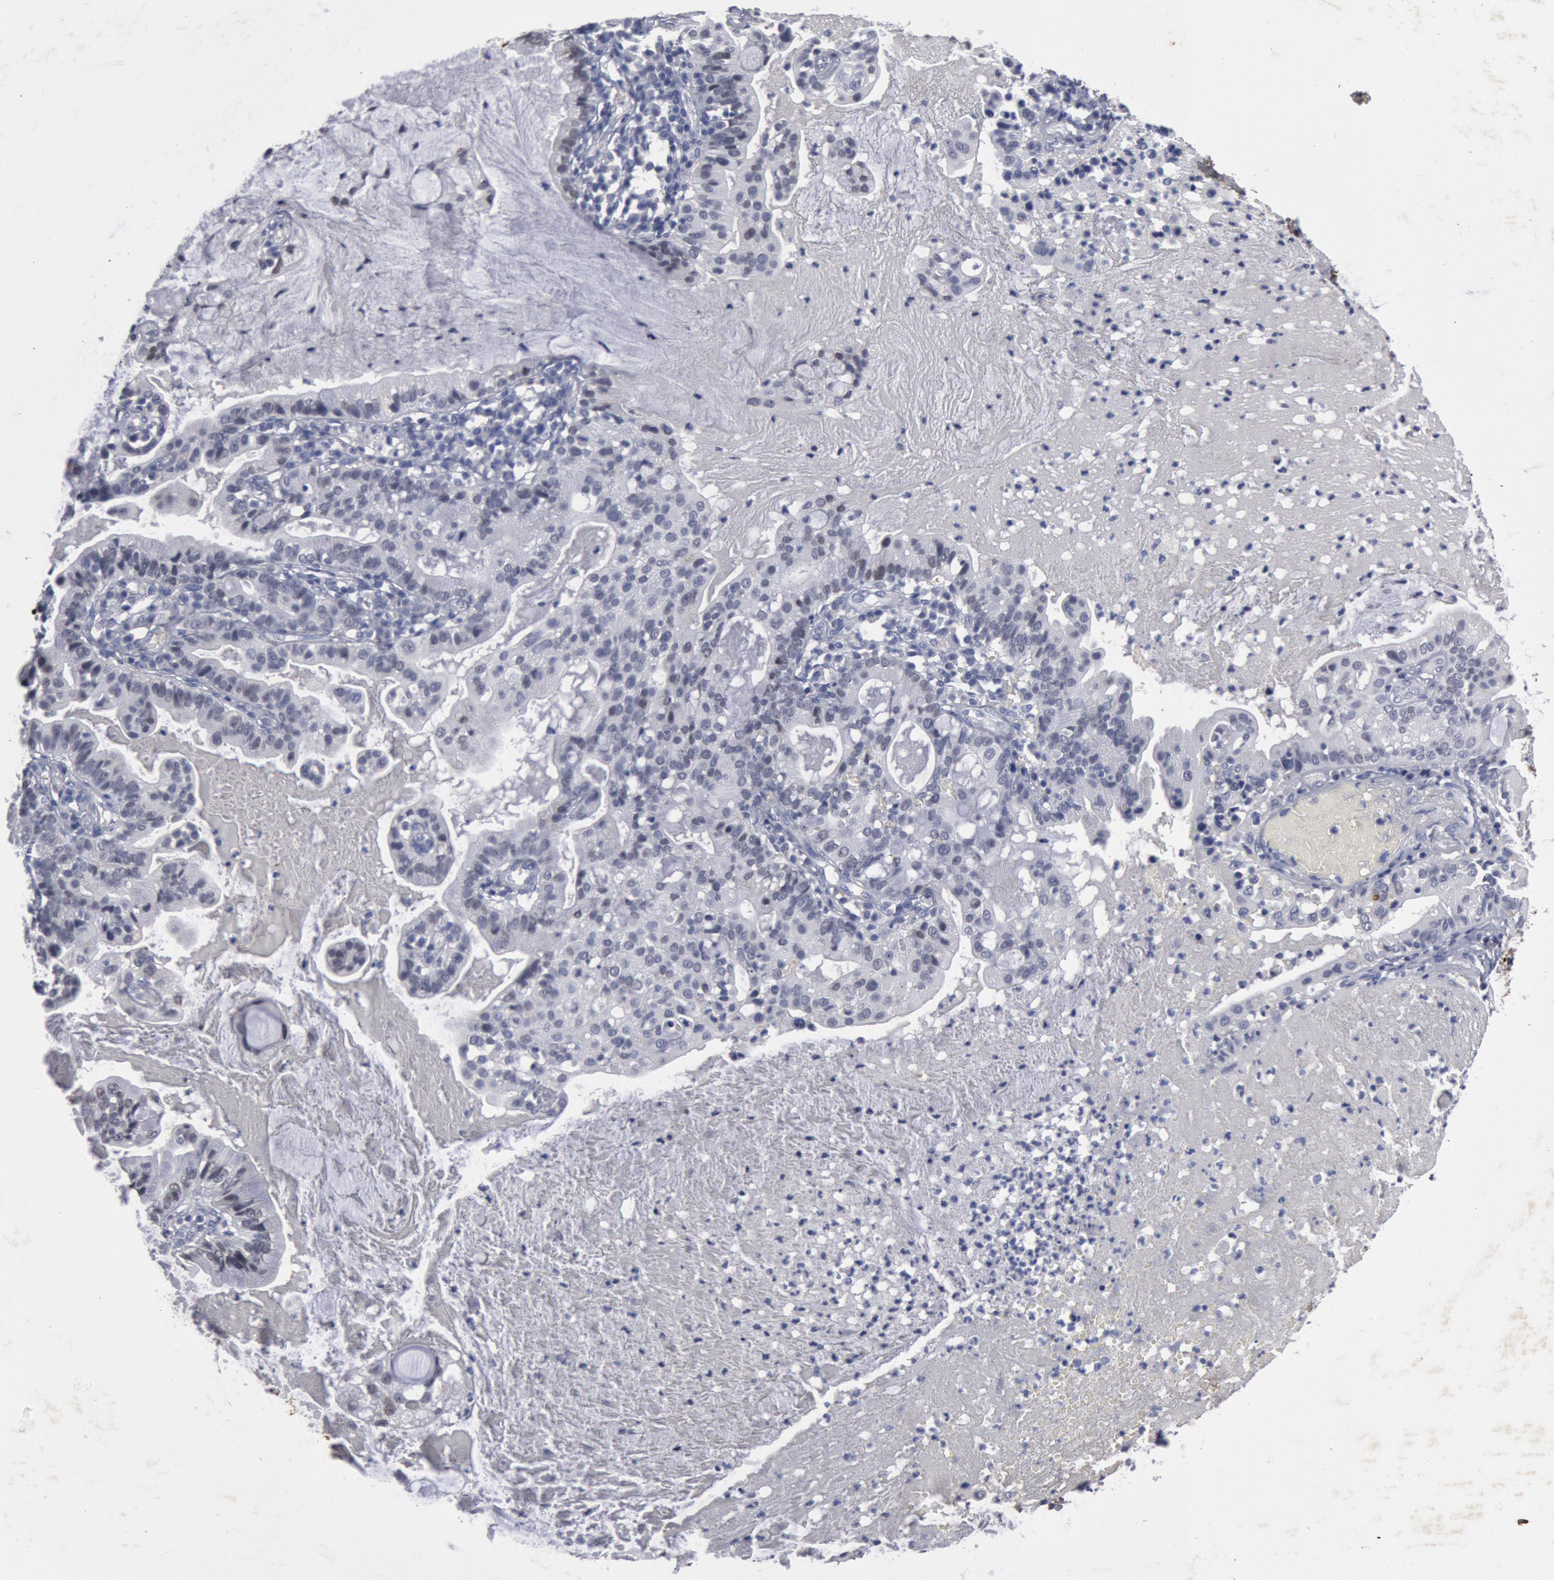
{"staining": {"intensity": "negative", "quantity": "none", "location": "none"}, "tissue": "cervical cancer", "cell_type": "Tumor cells", "image_type": "cancer", "snomed": [{"axis": "morphology", "description": "Adenocarcinoma, NOS"}, {"axis": "topography", "description": "Cervix"}], "caption": "The histopathology image exhibits no staining of tumor cells in adenocarcinoma (cervical).", "gene": "FOXA2", "patient": {"sex": "female", "age": 41}}